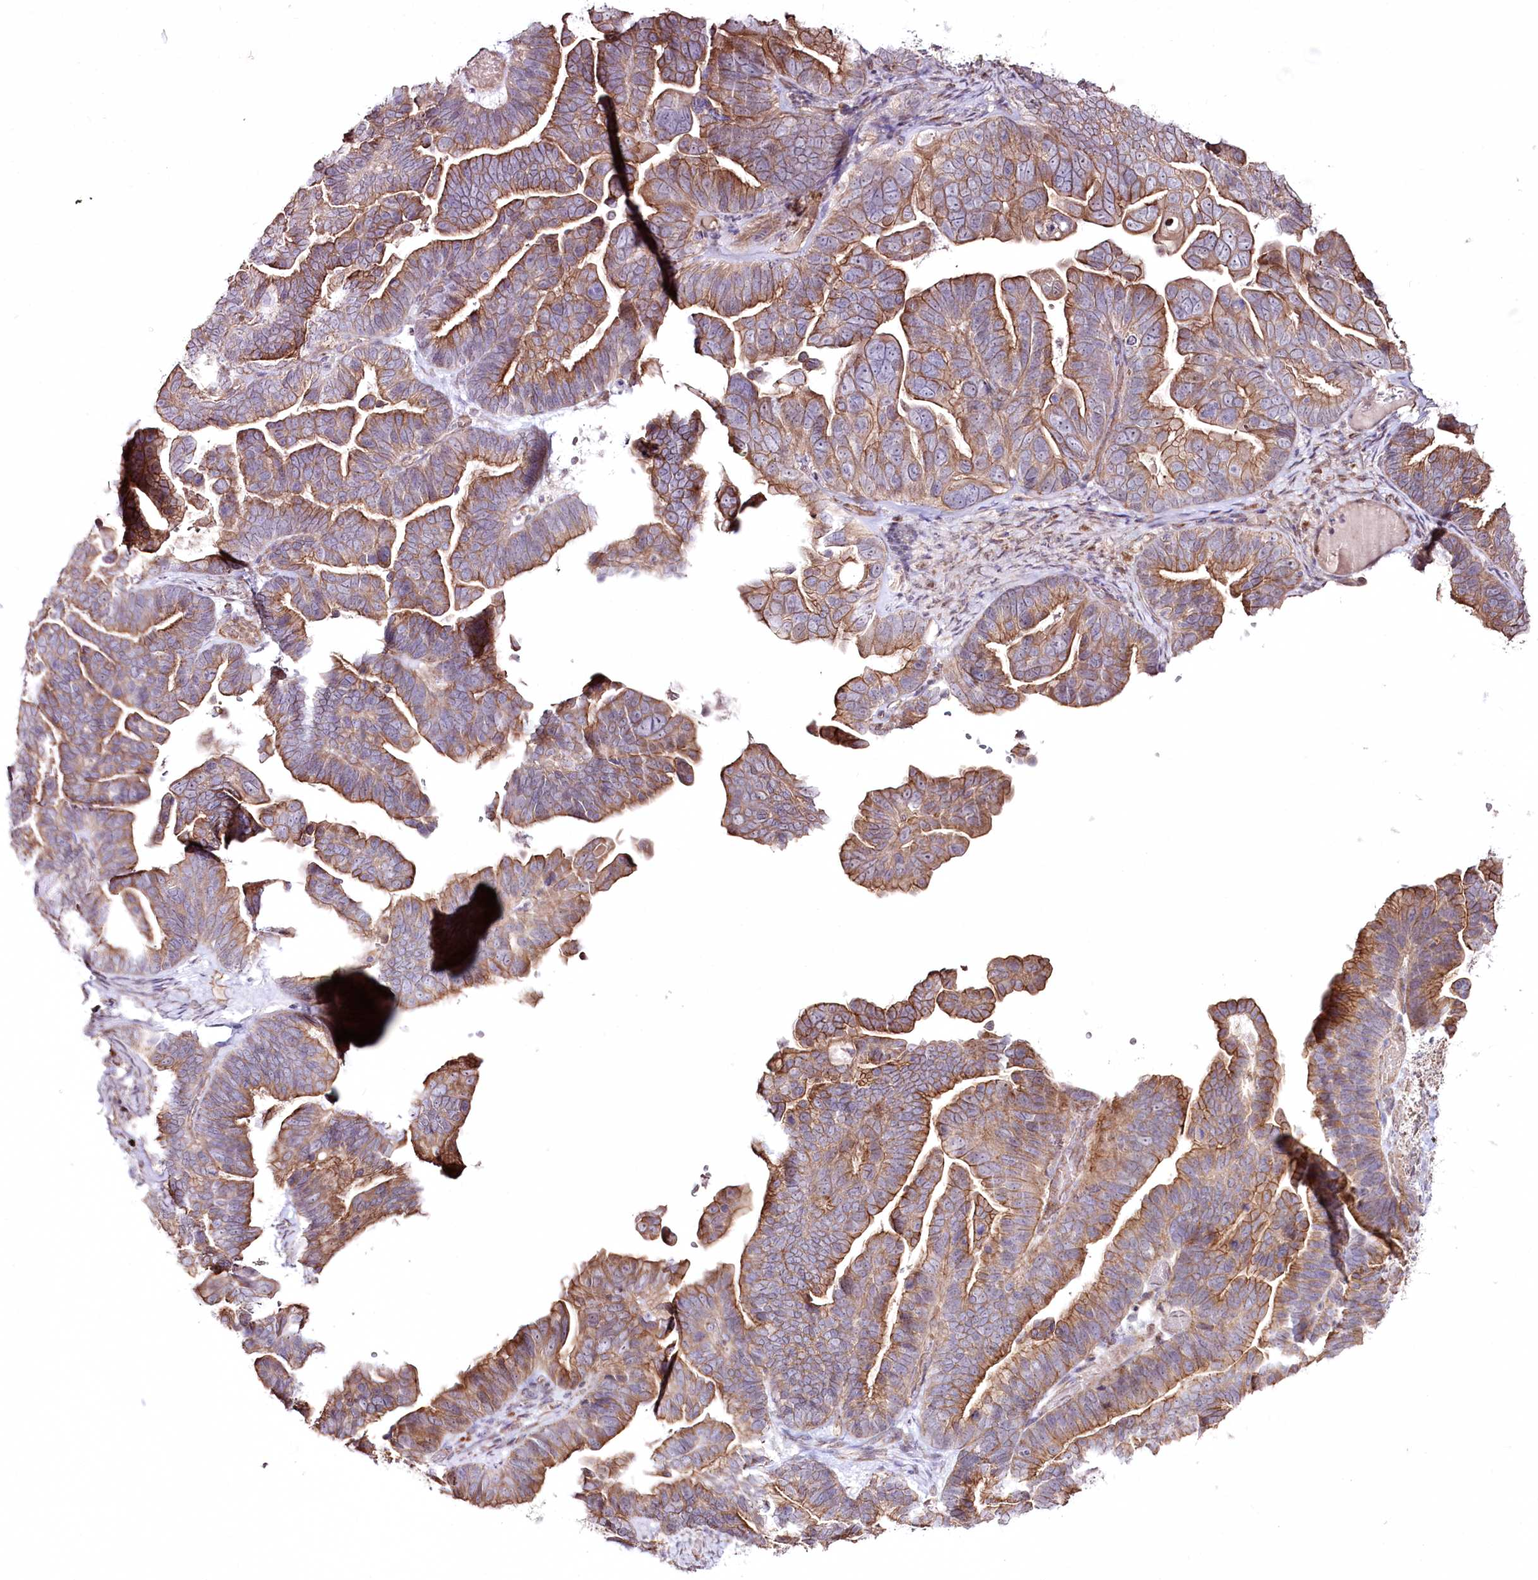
{"staining": {"intensity": "moderate", "quantity": ">75%", "location": "cytoplasmic/membranous"}, "tissue": "ovarian cancer", "cell_type": "Tumor cells", "image_type": "cancer", "snomed": [{"axis": "morphology", "description": "Cystadenocarcinoma, serous, NOS"}, {"axis": "topography", "description": "Ovary"}], "caption": "Immunohistochemical staining of serous cystadenocarcinoma (ovarian) reveals medium levels of moderate cytoplasmic/membranous positivity in about >75% of tumor cells.", "gene": "REXO2", "patient": {"sex": "female", "age": 56}}